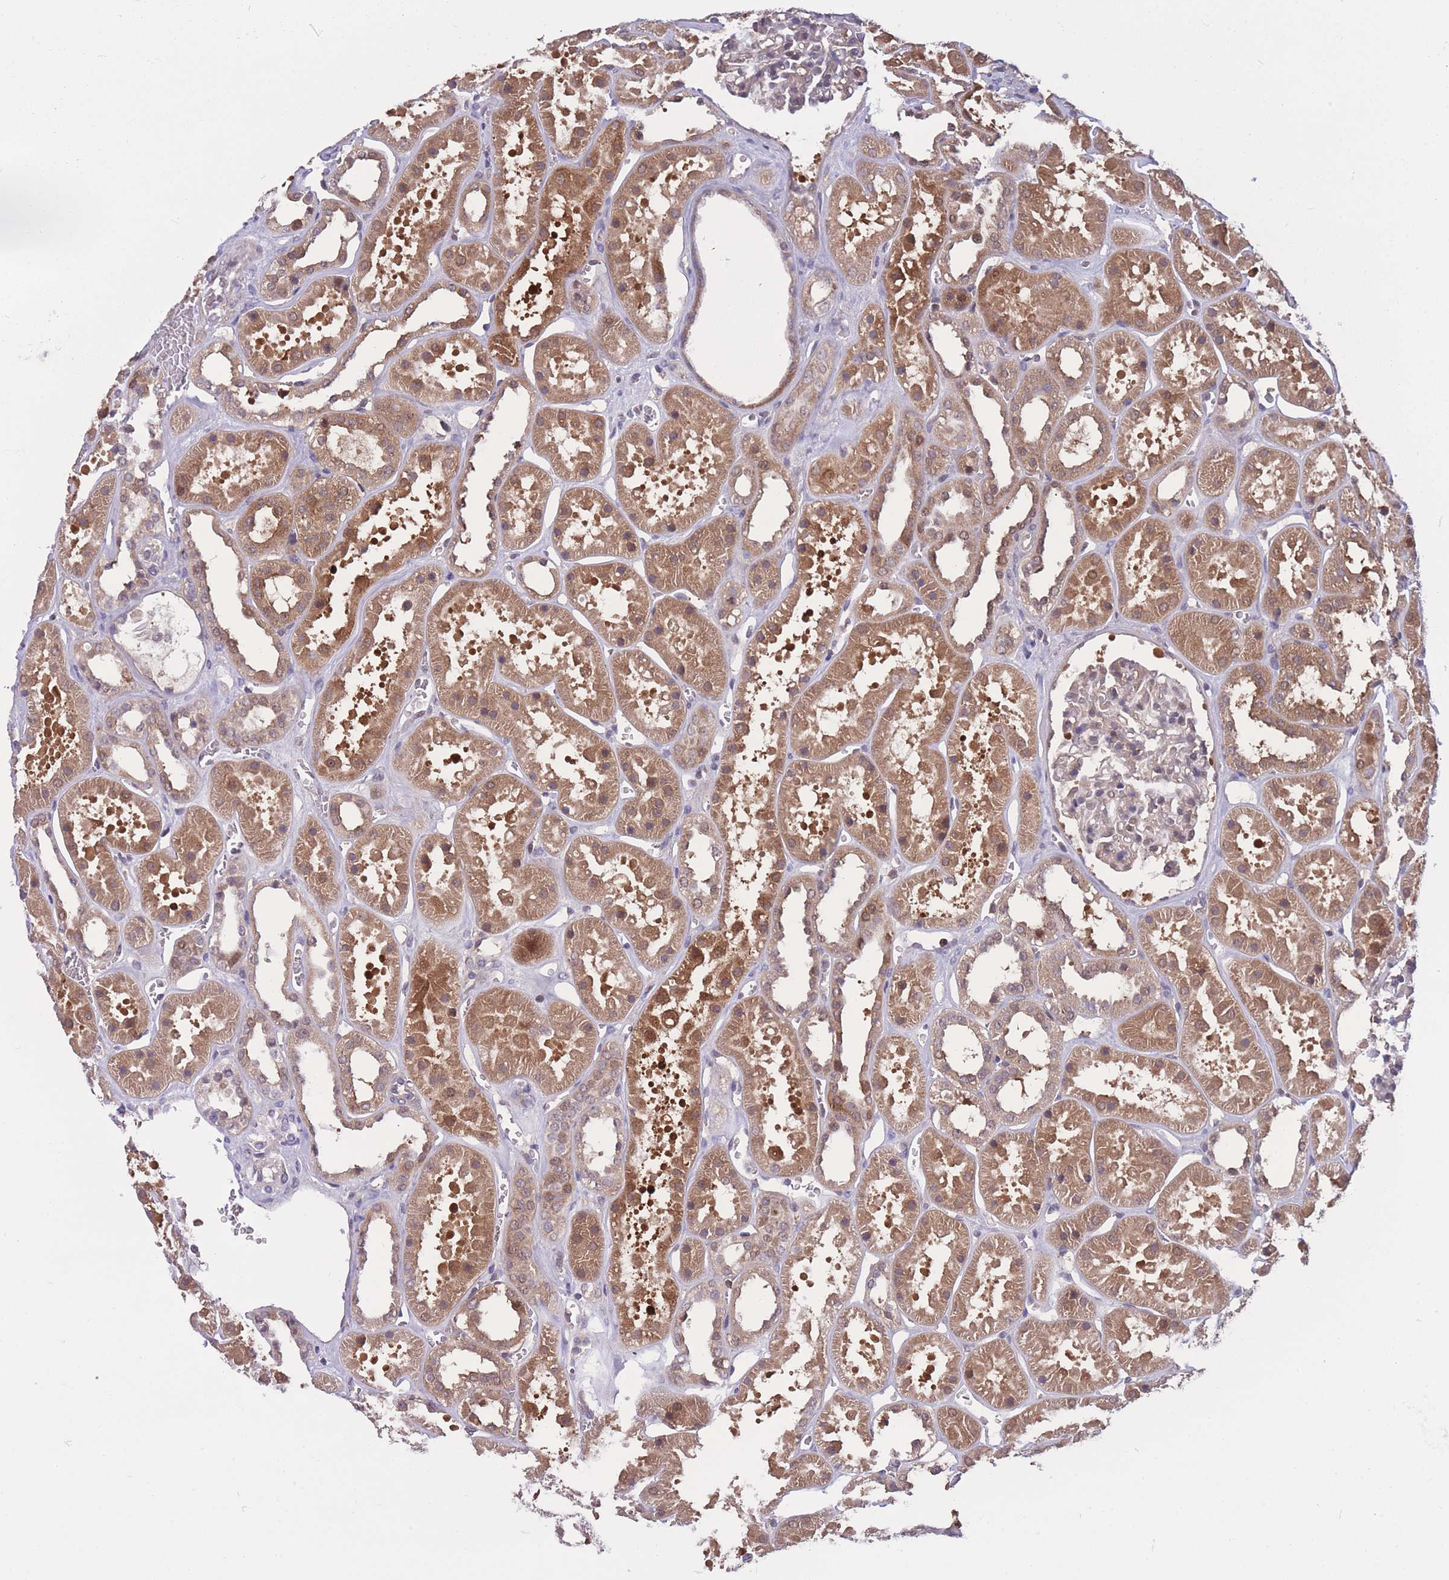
{"staining": {"intensity": "negative", "quantity": "none", "location": "none"}, "tissue": "kidney", "cell_type": "Cells in glomeruli", "image_type": "normal", "snomed": [{"axis": "morphology", "description": "Normal tissue, NOS"}, {"axis": "topography", "description": "Kidney"}], "caption": "Immunohistochemistry (IHC) histopathology image of unremarkable kidney: human kidney stained with DAB (3,3'-diaminobenzidine) exhibits no significant protein positivity in cells in glomeruli.", "gene": "UBE2NL", "patient": {"sex": "female", "age": 41}}